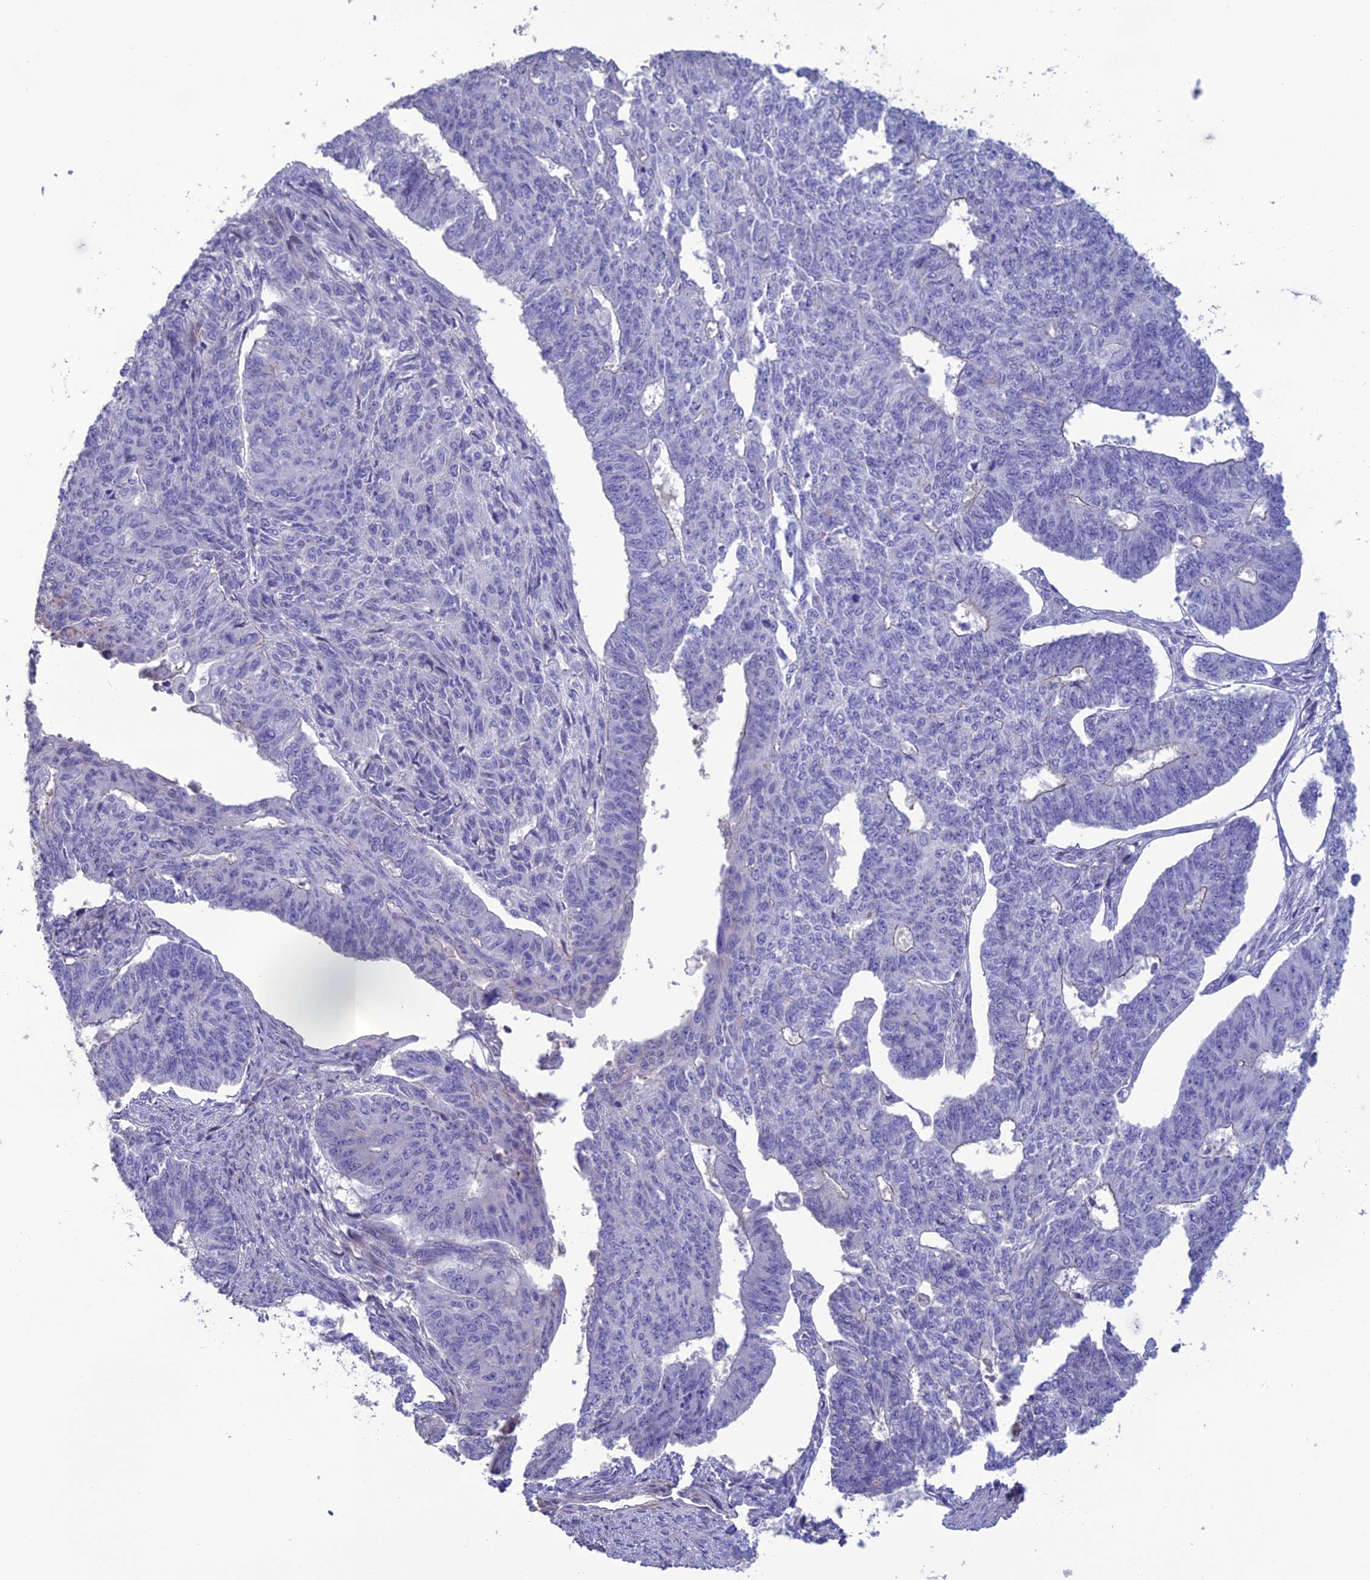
{"staining": {"intensity": "negative", "quantity": "none", "location": "none"}, "tissue": "endometrial cancer", "cell_type": "Tumor cells", "image_type": "cancer", "snomed": [{"axis": "morphology", "description": "Adenocarcinoma, NOS"}, {"axis": "topography", "description": "Endometrium"}], "caption": "Immunohistochemical staining of human endometrial adenocarcinoma demonstrates no significant expression in tumor cells. (DAB (3,3'-diaminobenzidine) immunohistochemistry with hematoxylin counter stain).", "gene": "OR56B1", "patient": {"sex": "female", "age": 32}}